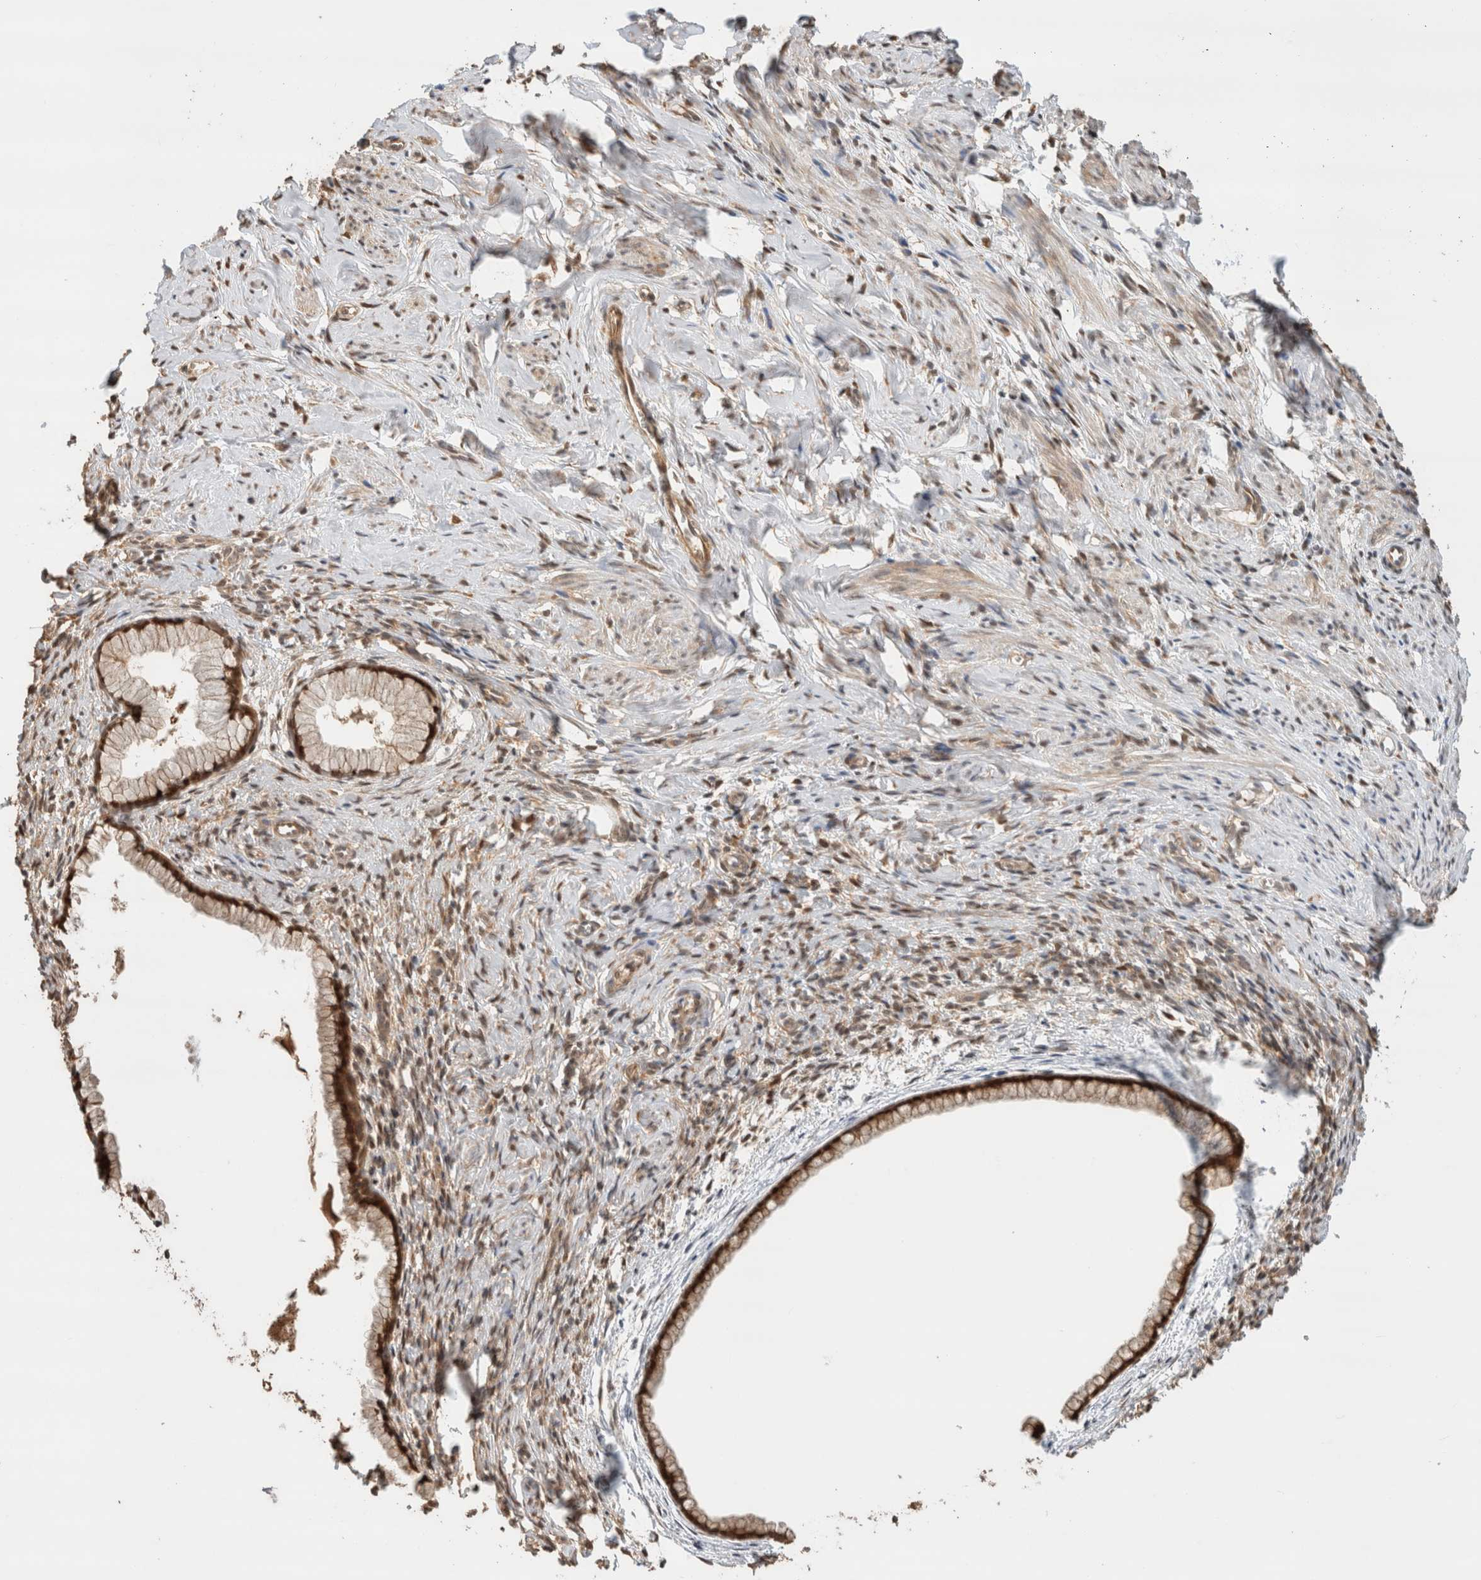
{"staining": {"intensity": "strong", "quantity": ">75%", "location": "nuclear"}, "tissue": "cervix", "cell_type": "Glandular cells", "image_type": "normal", "snomed": [{"axis": "morphology", "description": "Normal tissue, NOS"}, {"axis": "topography", "description": "Cervix"}], "caption": "IHC photomicrograph of benign cervix: human cervix stained using immunohistochemistry (IHC) exhibits high levels of strong protein expression localized specifically in the nuclear of glandular cells, appearing as a nuclear brown color.", "gene": "OTUD6B", "patient": {"sex": "female", "age": 75}}